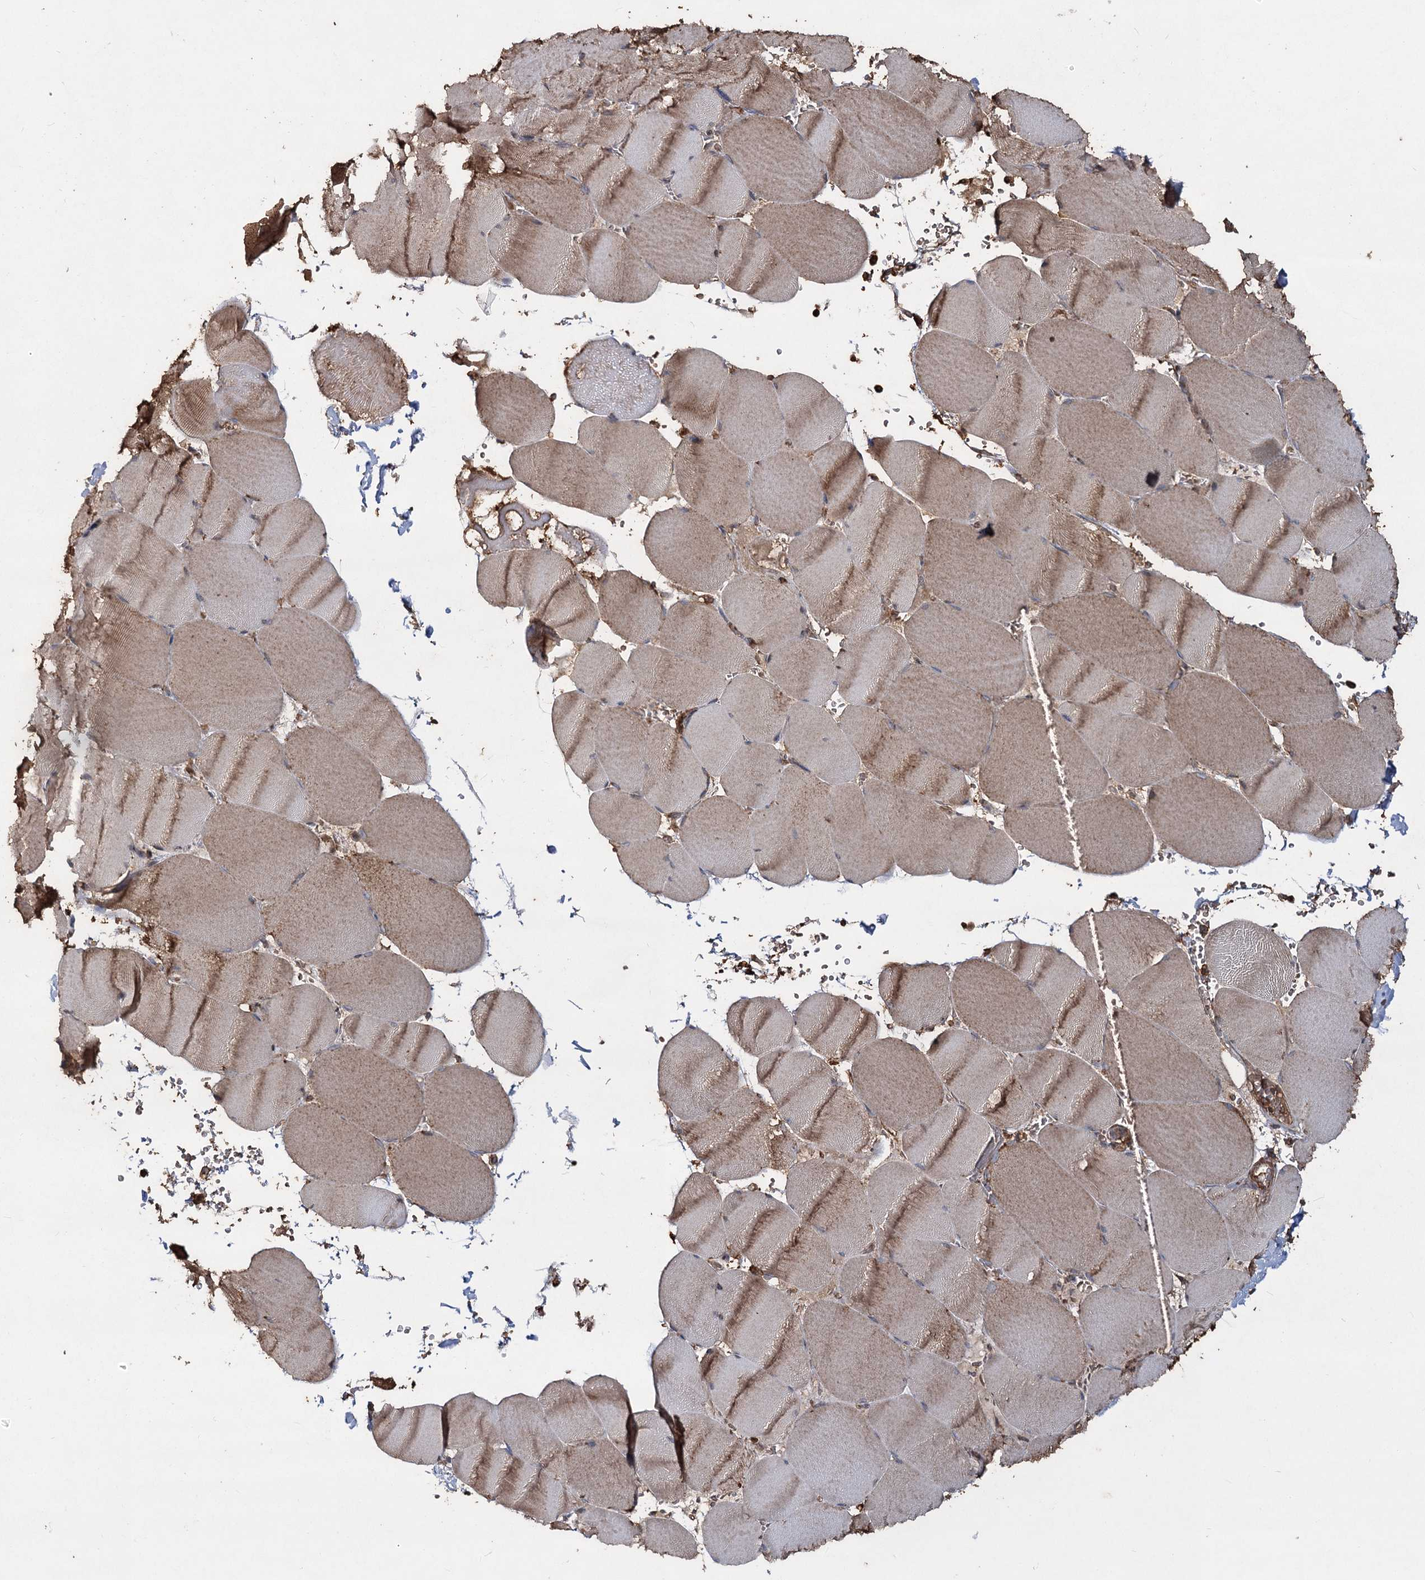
{"staining": {"intensity": "moderate", "quantity": "25%-75%", "location": "cytoplasmic/membranous"}, "tissue": "skeletal muscle", "cell_type": "Myocytes", "image_type": "normal", "snomed": [{"axis": "morphology", "description": "Normal tissue, NOS"}, {"axis": "topography", "description": "Skeletal muscle"}, {"axis": "topography", "description": "Head-Neck"}], "caption": "Immunohistochemical staining of unremarkable human skeletal muscle demonstrates medium levels of moderate cytoplasmic/membranous positivity in about 25%-75% of myocytes.", "gene": "PIK3C2A", "patient": {"sex": "male", "age": 66}}